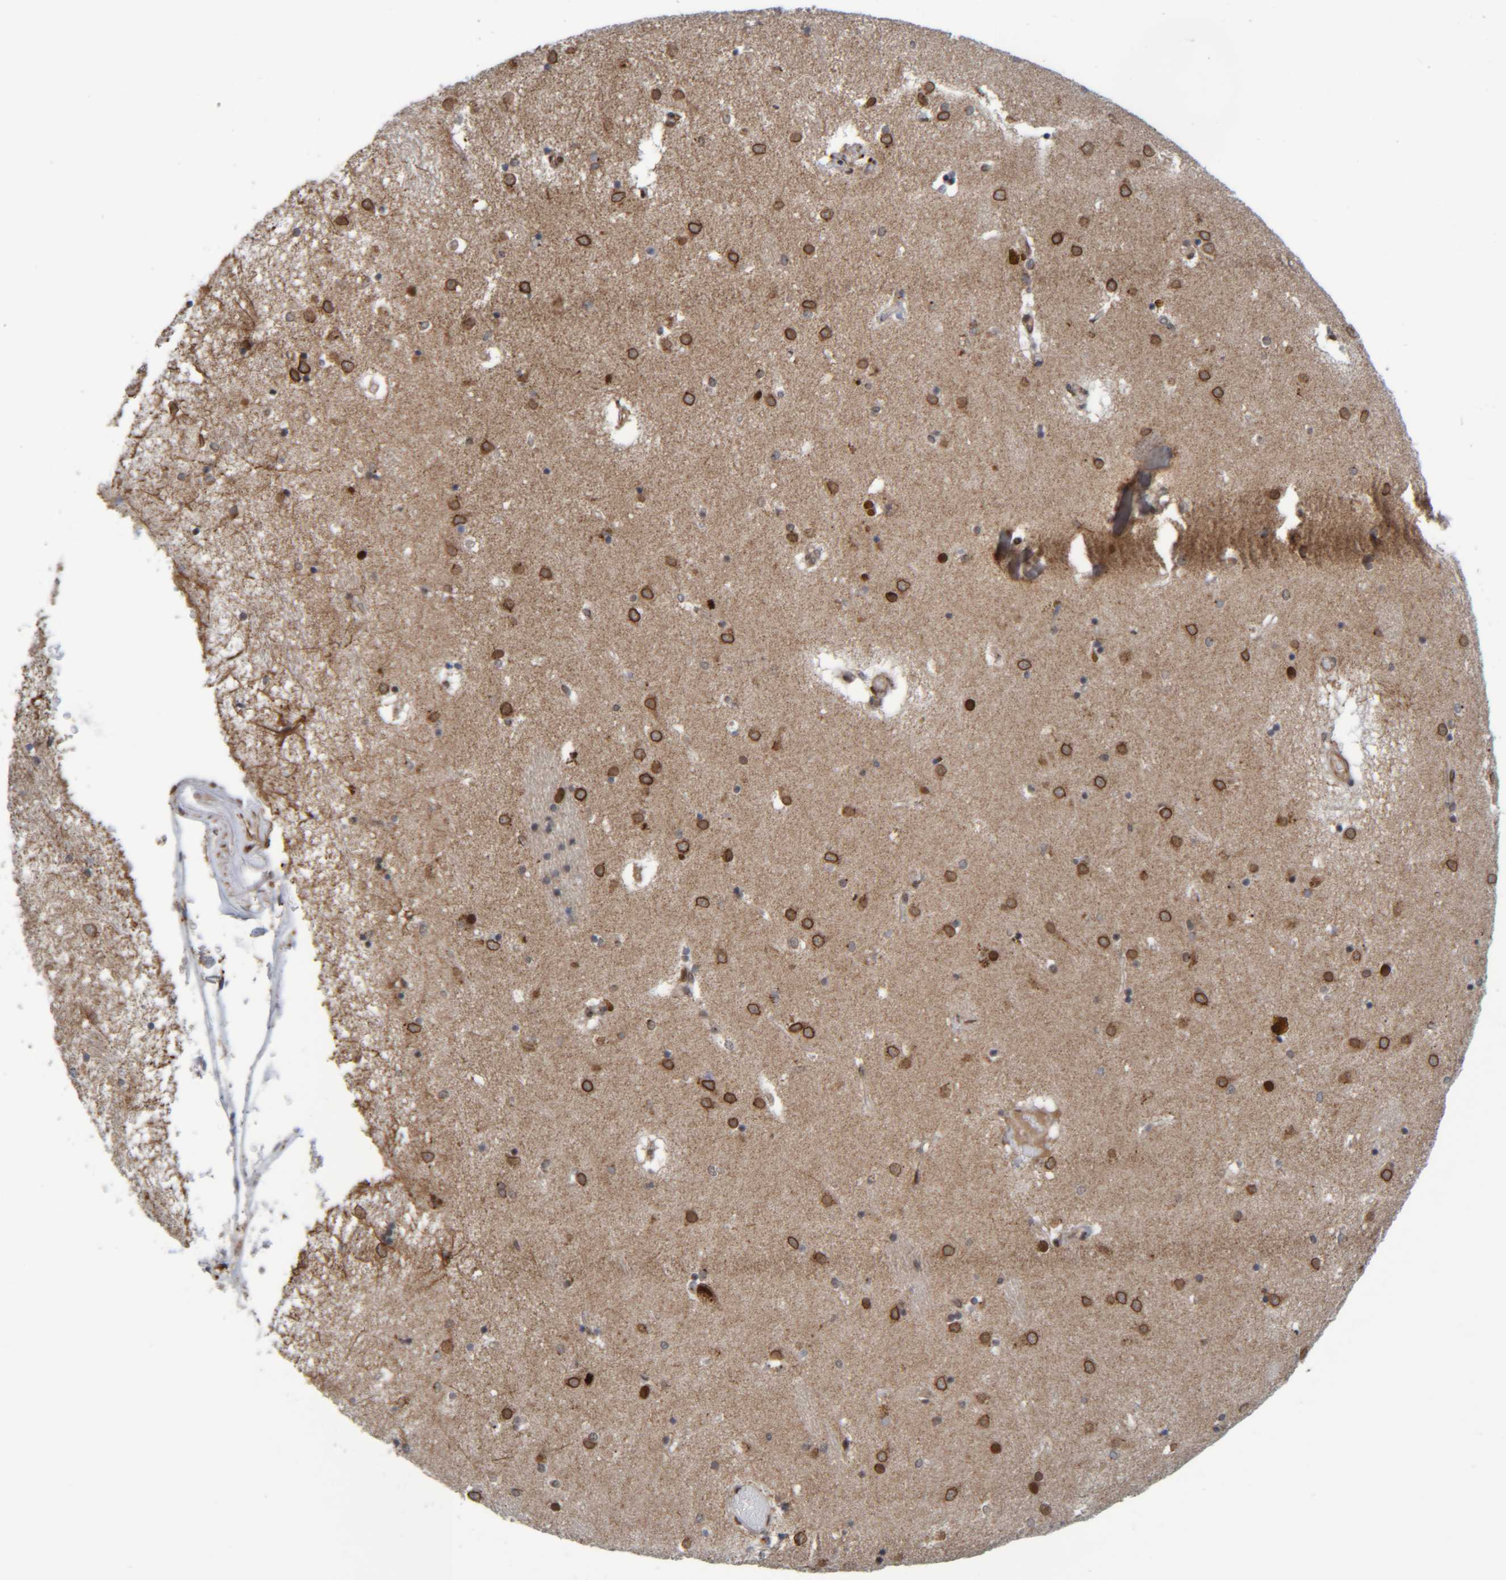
{"staining": {"intensity": "strong", "quantity": ">75%", "location": "cytoplasmic/membranous"}, "tissue": "caudate", "cell_type": "Glial cells", "image_type": "normal", "snomed": [{"axis": "morphology", "description": "Normal tissue, NOS"}, {"axis": "topography", "description": "Lateral ventricle wall"}], "caption": "The photomicrograph displays immunohistochemical staining of benign caudate. There is strong cytoplasmic/membranous staining is appreciated in approximately >75% of glial cells. (DAB IHC with brightfield microscopy, high magnification).", "gene": "CCDC57", "patient": {"sex": "male", "age": 70}}